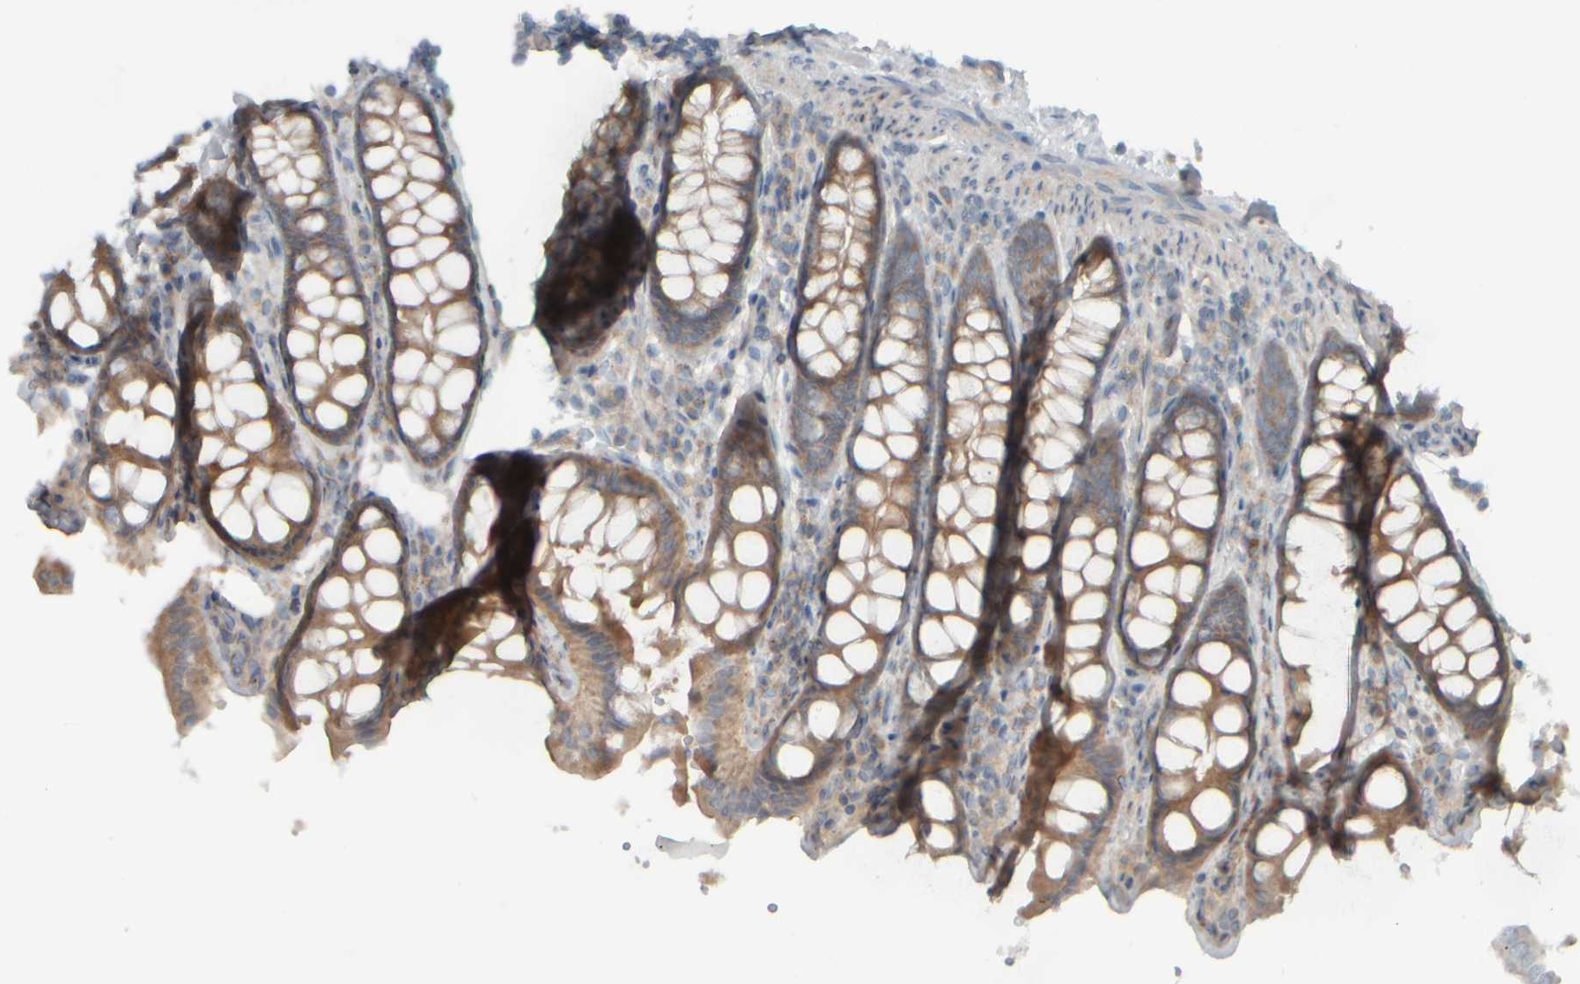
{"staining": {"intensity": "weak", "quantity": "25%-75%", "location": "cytoplasmic/membranous"}, "tissue": "colon", "cell_type": "Endothelial cells", "image_type": "normal", "snomed": [{"axis": "morphology", "description": "Normal tissue, NOS"}, {"axis": "topography", "description": "Colon"}, {"axis": "topography", "description": "Peripheral nerve tissue"}], "caption": "Immunohistochemical staining of normal human colon displays 25%-75% levels of weak cytoplasmic/membranous protein staining in about 25%-75% of endothelial cells.", "gene": "HGS", "patient": {"sex": "female", "age": 61}}